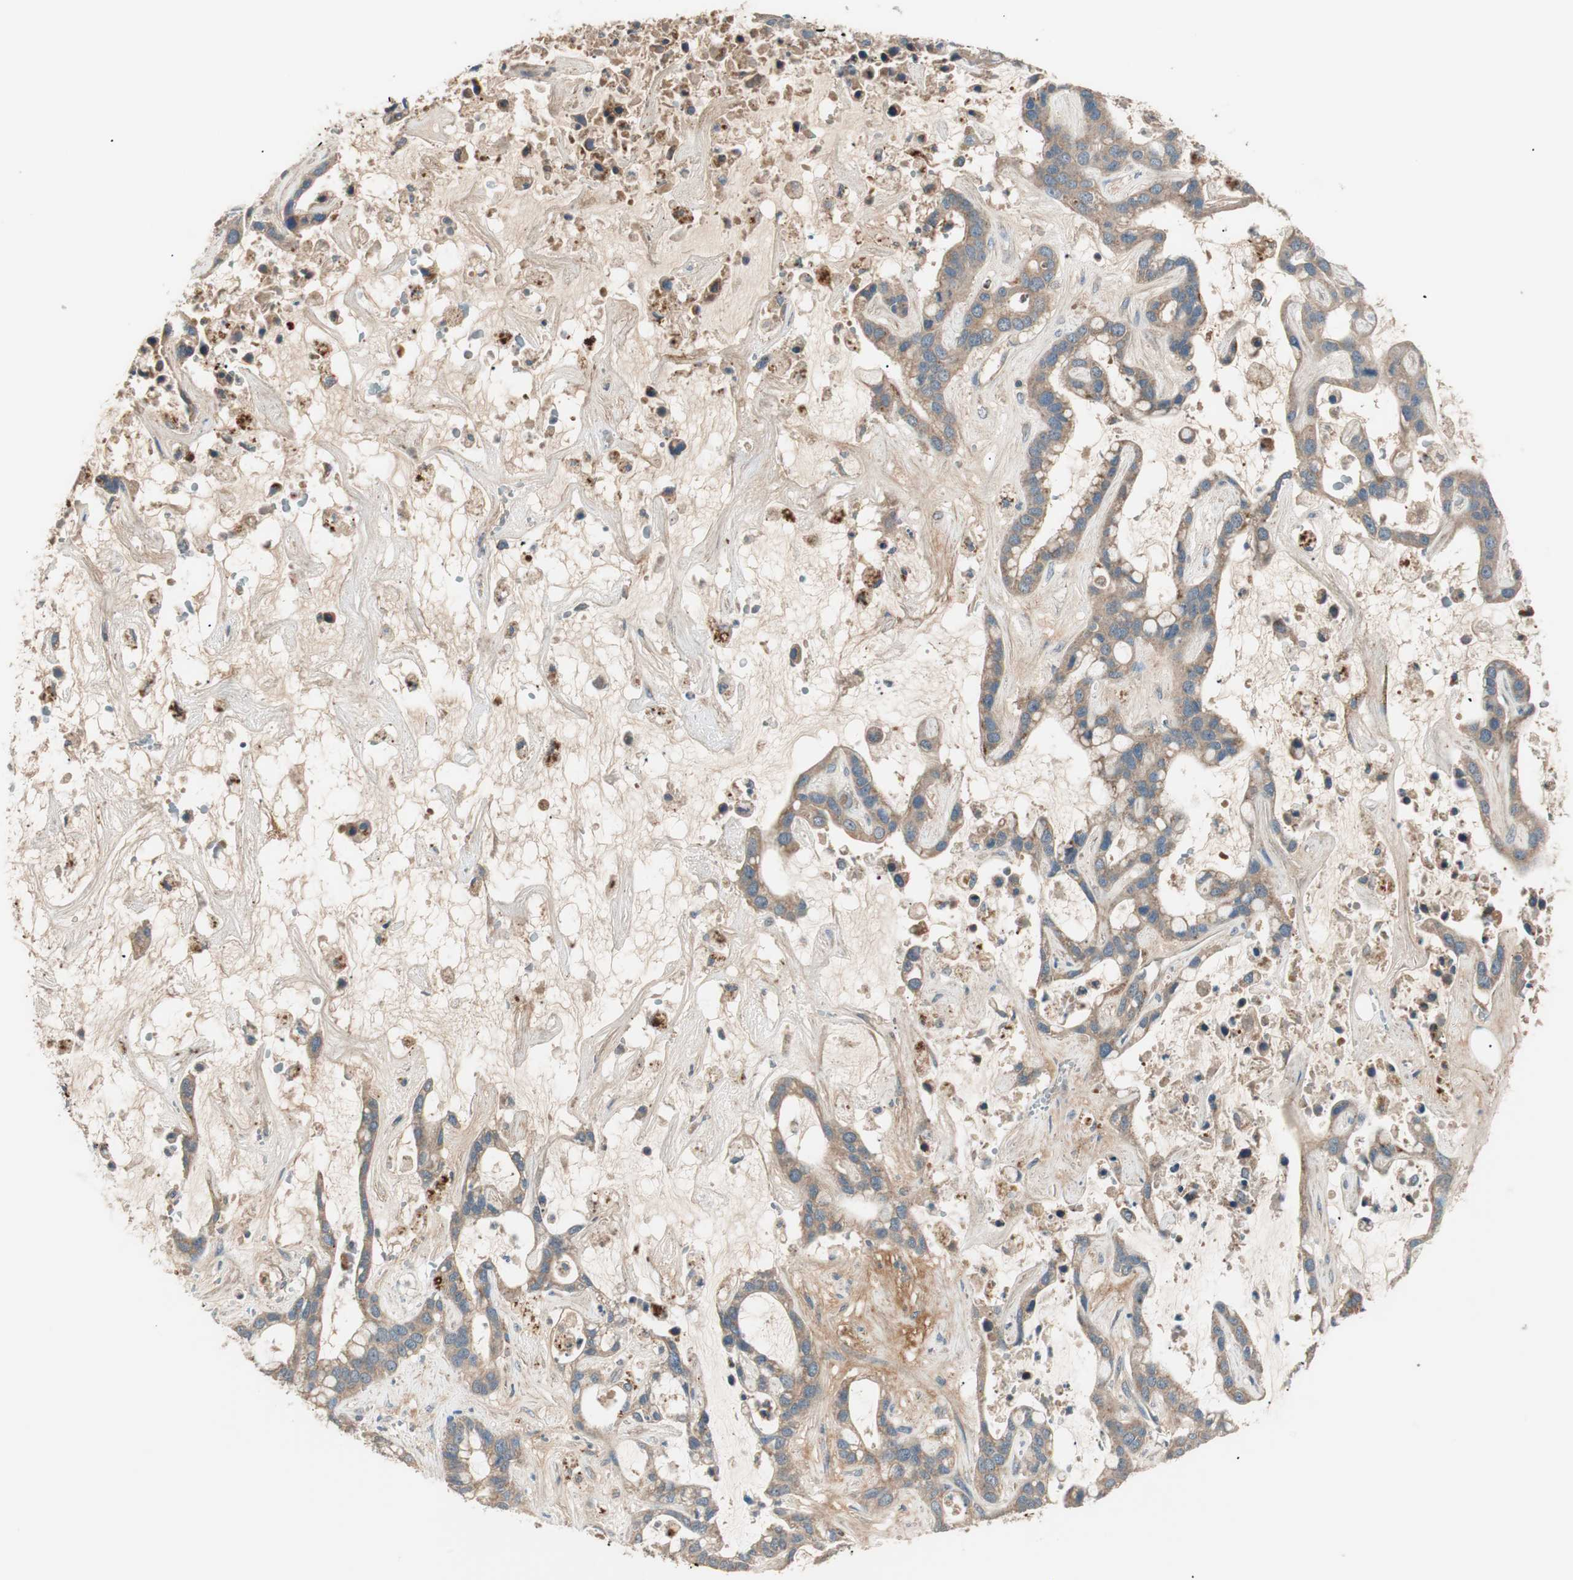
{"staining": {"intensity": "weak", "quantity": ">75%", "location": "cytoplasmic/membranous"}, "tissue": "liver cancer", "cell_type": "Tumor cells", "image_type": "cancer", "snomed": [{"axis": "morphology", "description": "Cholangiocarcinoma"}, {"axis": "topography", "description": "Liver"}], "caption": "Immunohistochemical staining of human cholangiocarcinoma (liver) shows weak cytoplasmic/membranous protein expression in approximately >75% of tumor cells.", "gene": "HPN", "patient": {"sex": "female", "age": 65}}